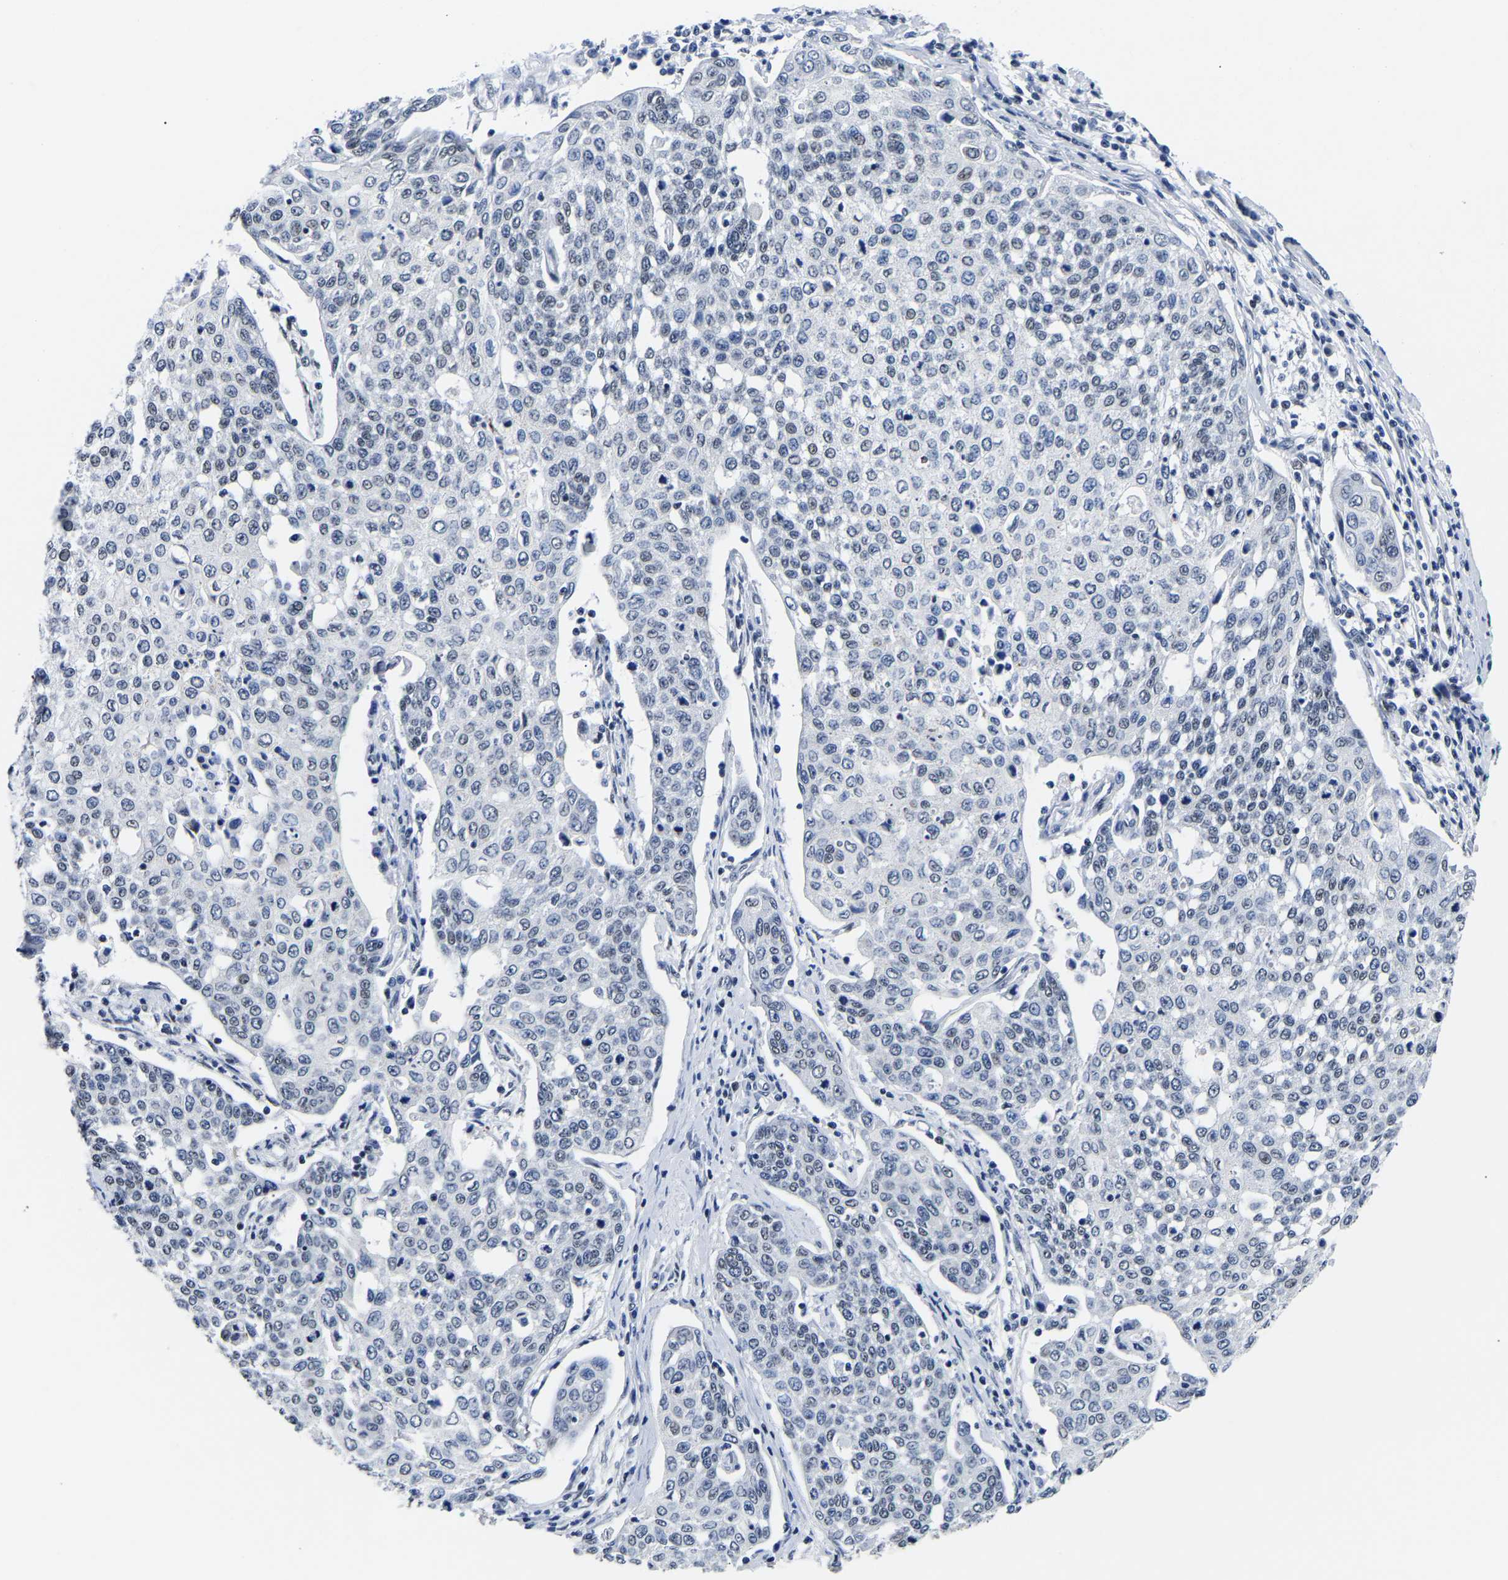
{"staining": {"intensity": "weak", "quantity": "<25%", "location": "nuclear"}, "tissue": "cervical cancer", "cell_type": "Tumor cells", "image_type": "cancer", "snomed": [{"axis": "morphology", "description": "Squamous cell carcinoma, NOS"}, {"axis": "topography", "description": "Cervix"}], "caption": "High power microscopy micrograph of an immunohistochemistry (IHC) histopathology image of cervical cancer (squamous cell carcinoma), revealing no significant positivity in tumor cells.", "gene": "PTRHD1", "patient": {"sex": "female", "age": 34}}